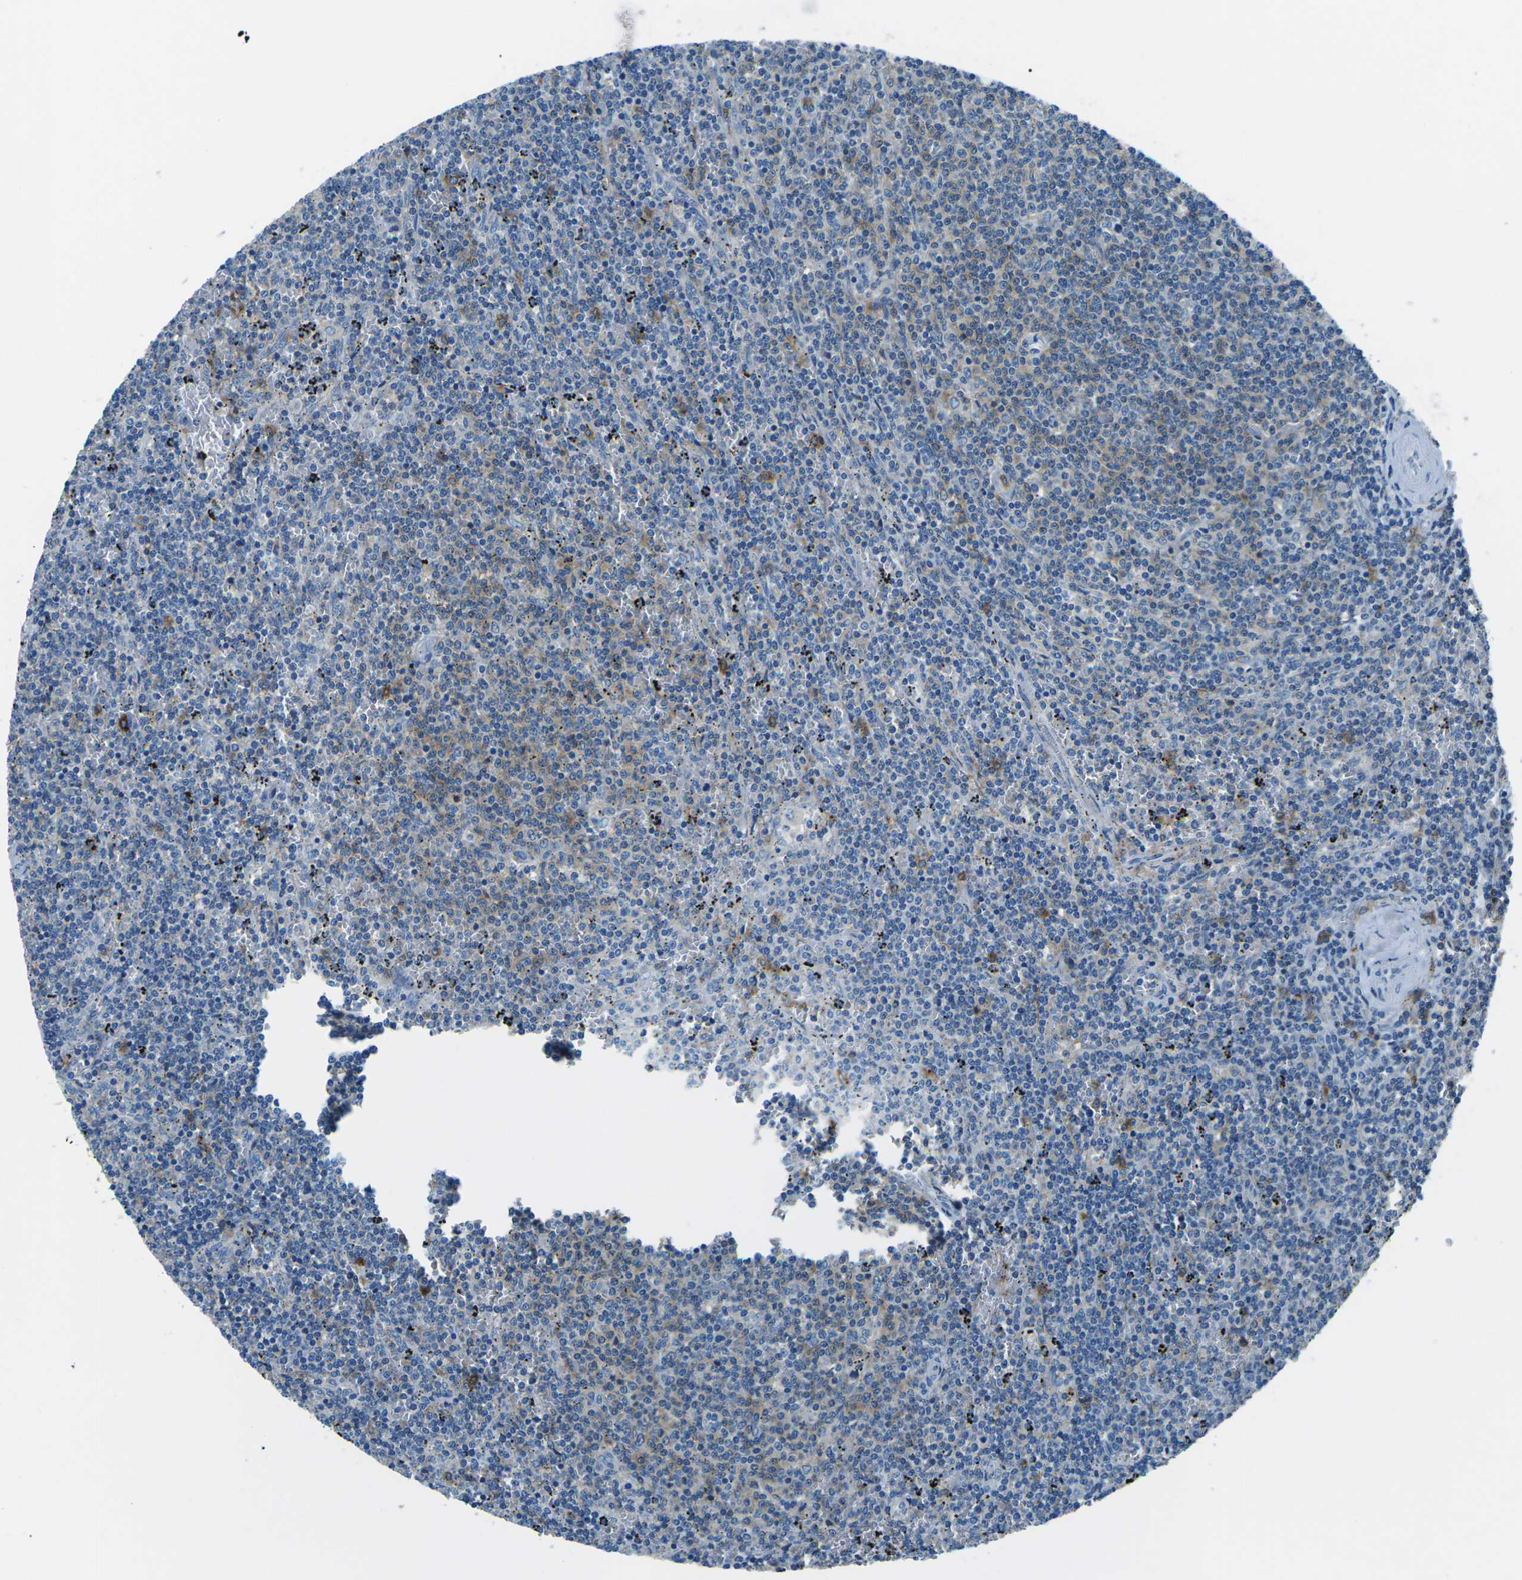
{"staining": {"intensity": "weak", "quantity": "<25%", "location": "cytoplasmic/membranous"}, "tissue": "lymphoma", "cell_type": "Tumor cells", "image_type": "cancer", "snomed": [{"axis": "morphology", "description": "Malignant lymphoma, non-Hodgkin's type, Low grade"}, {"axis": "topography", "description": "Spleen"}], "caption": "Lymphoma was stained to show a protein in brown. There is no significant positivity in tumor cells. Nuclei are stained in blue.", "gene": "CD1D", "patient": {"sex": "female", "age": 50}}